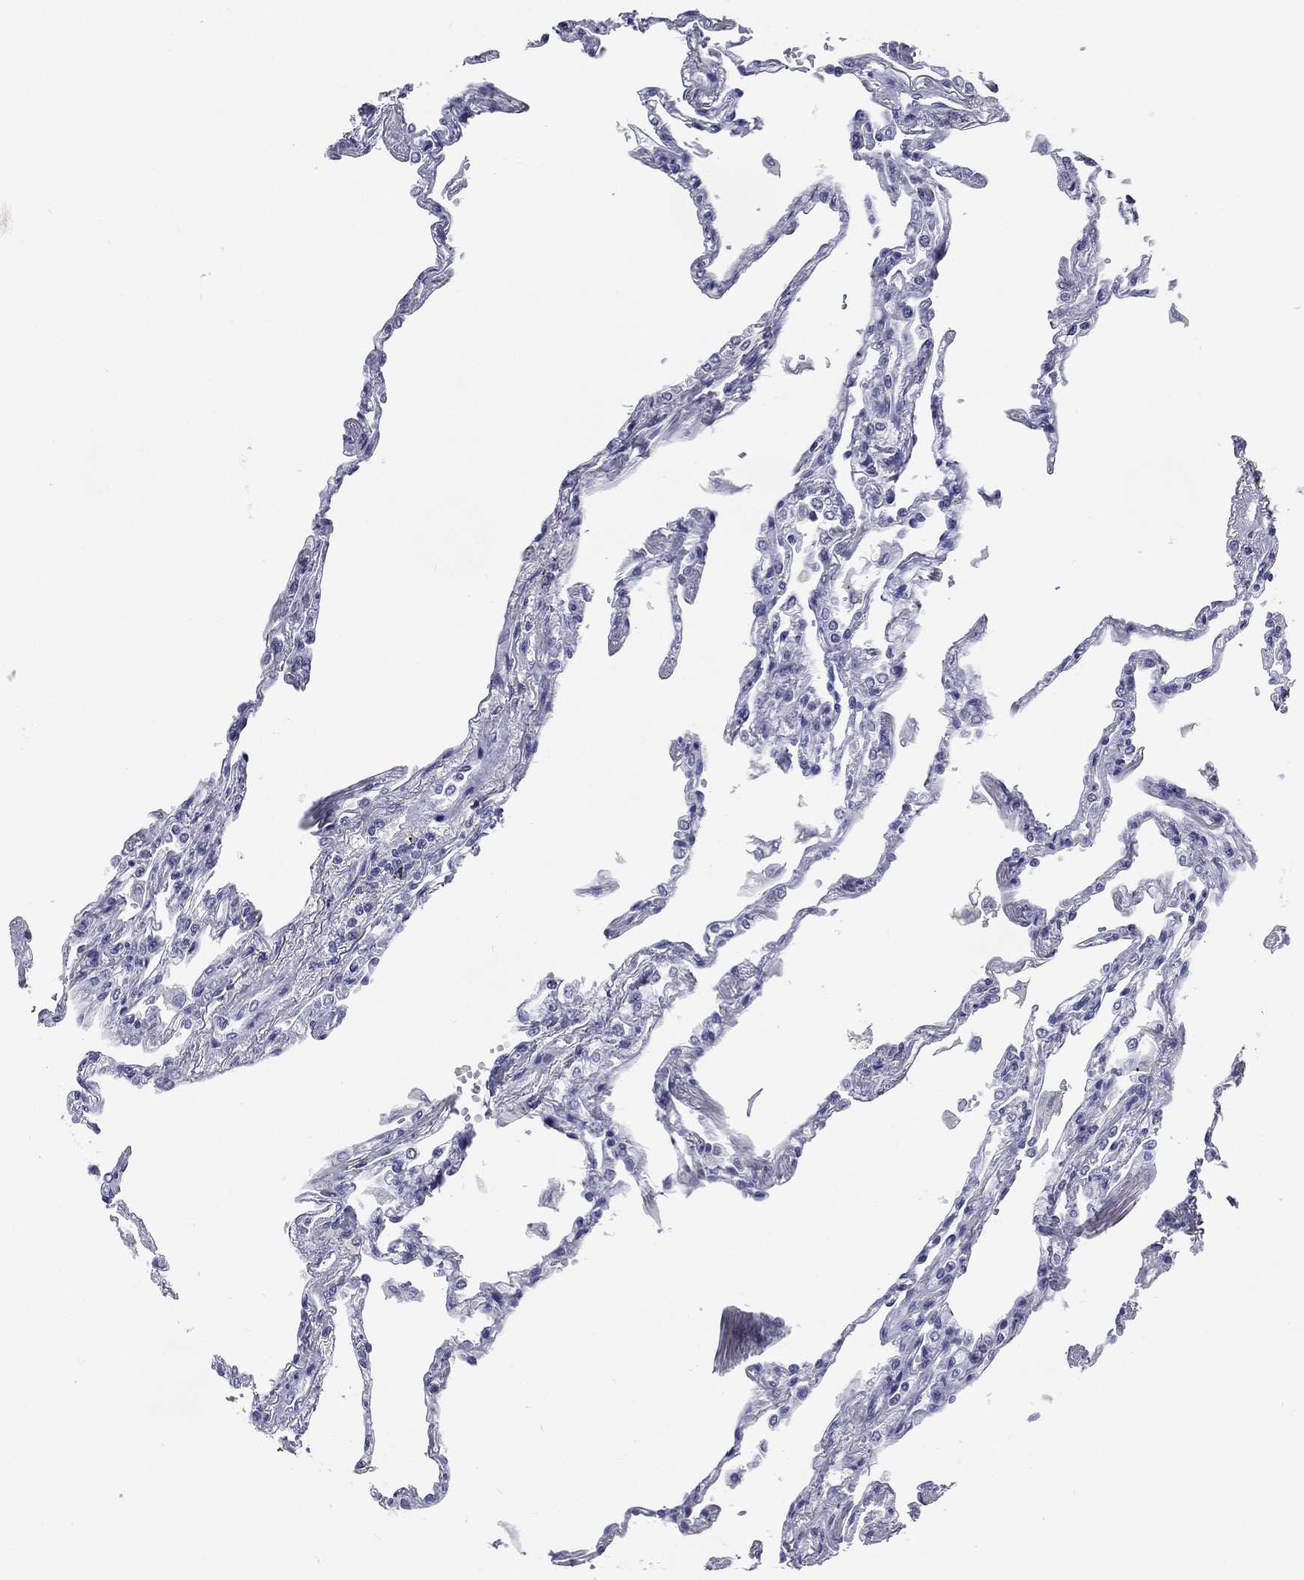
{"staining": {"intensity": "negative", "quantity": "none", "location": "none"}, "tissue": "lung", "cell_type": "Alveolar cells", "image_type": "normal", "snomed": [{"axis": "morphology", "description": "Normal tissue, NOS"}, {"axis": "topography", "description": "Lung"}], "caption": "An immunohistochemistry (IHC) micrograph of unremarkable lung is shown. There is no staining in alveolar cells of lung.", "gene": "IFT27", "patient": {"sex": "male", "age": 78}}